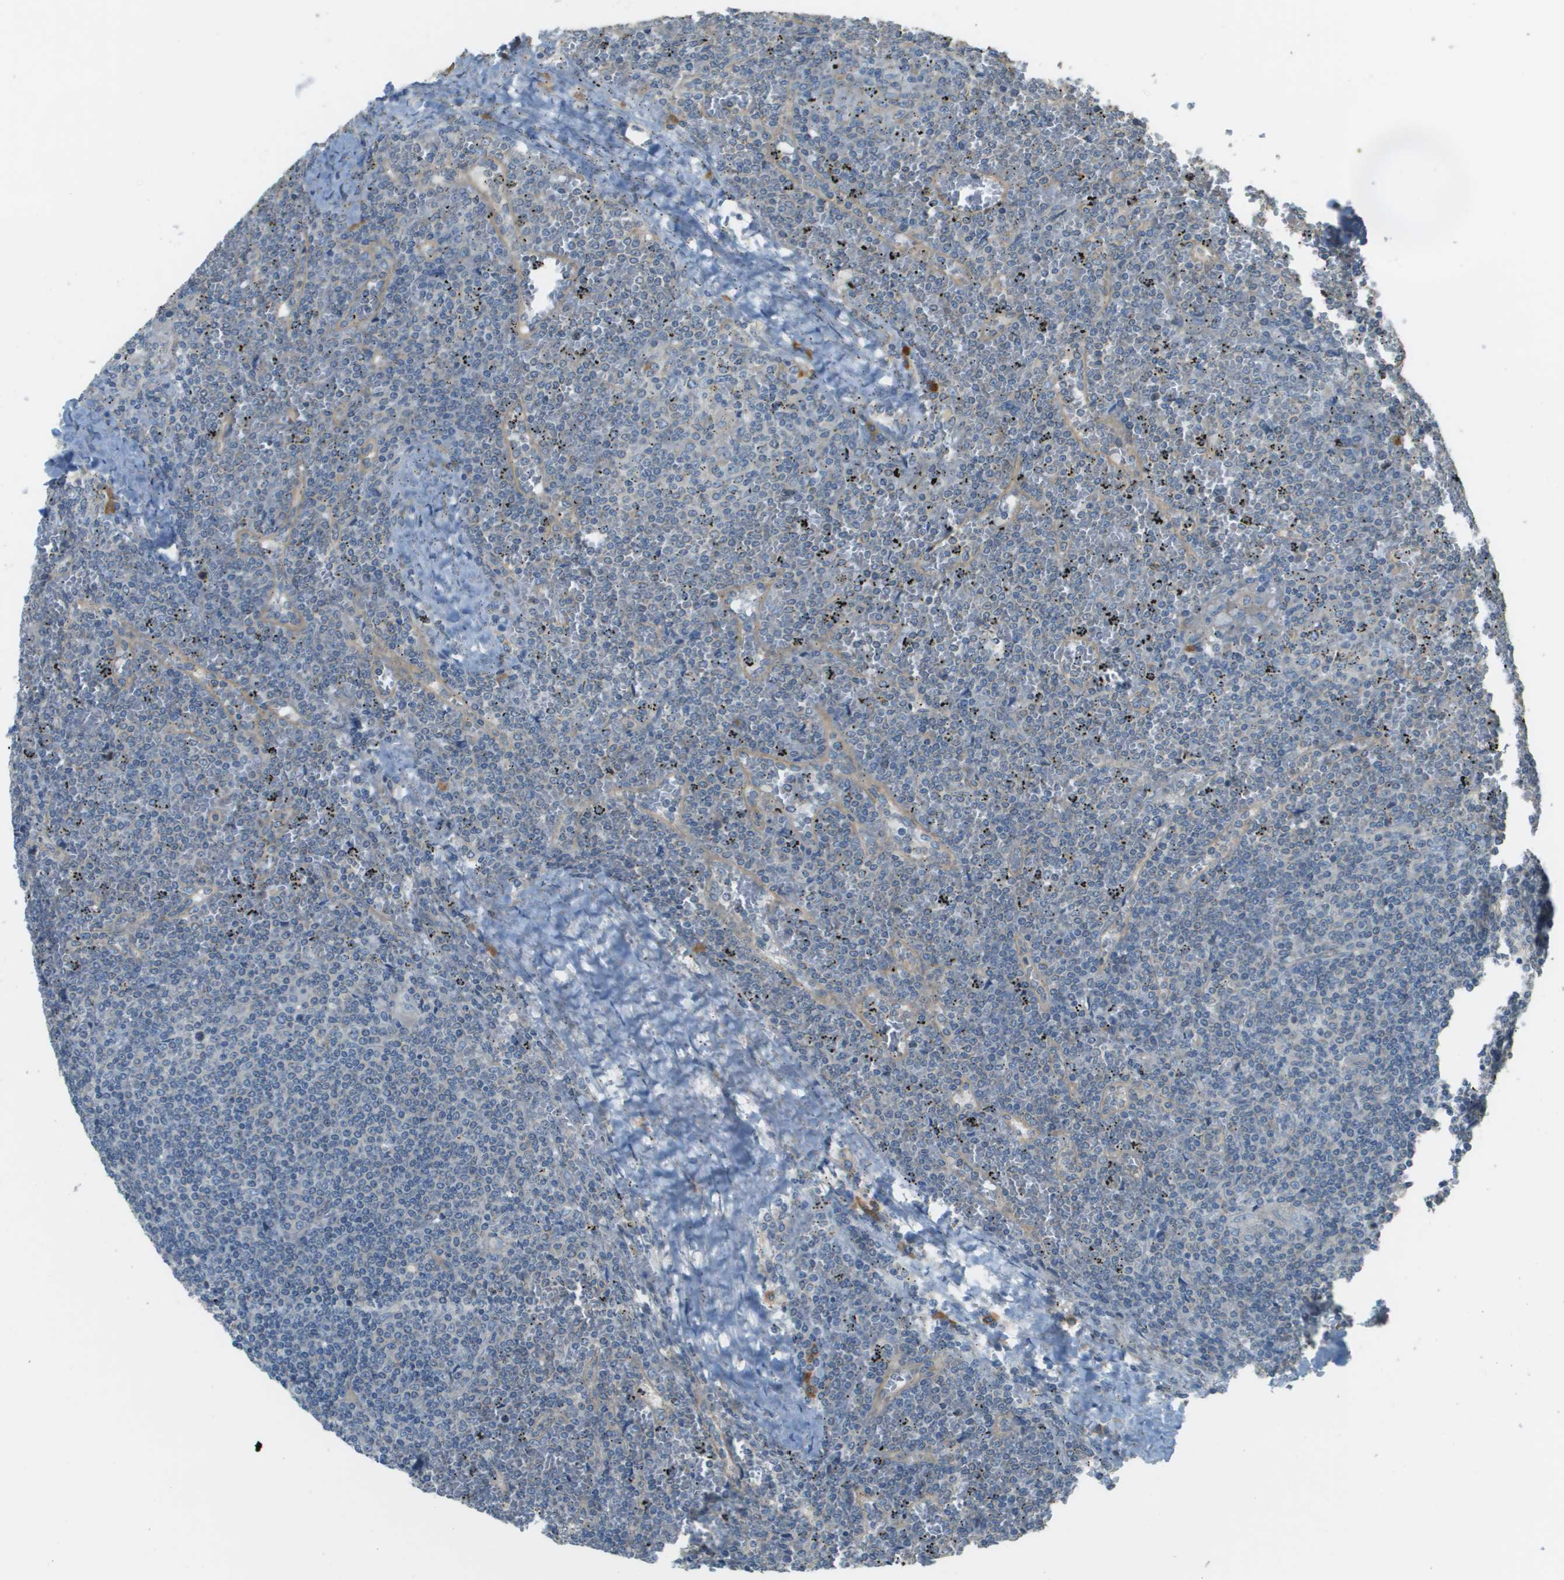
{"staining": {"intensity": "negative", "quantity": "none", "location": "none"}, "tissue": "lymphoma", "cell_type": "Tumor cells", "image_type": "cancer", "snomed": [{"axis": "morphology", "description": "Malignant lymphoma, non-Hodgkin's type, Low grade"}, {"axis": "topography", "description": "Spleen"}], "caption": "An immunohistochemistry histopathology image of lymphoma is shown. There is no staining in tumor cells of lymphoma. (DAB immunohistochemistry with hematoxylin counter stain).", "gene": "DNAJB11", "patient": {"sex": "female", "age": 19}}